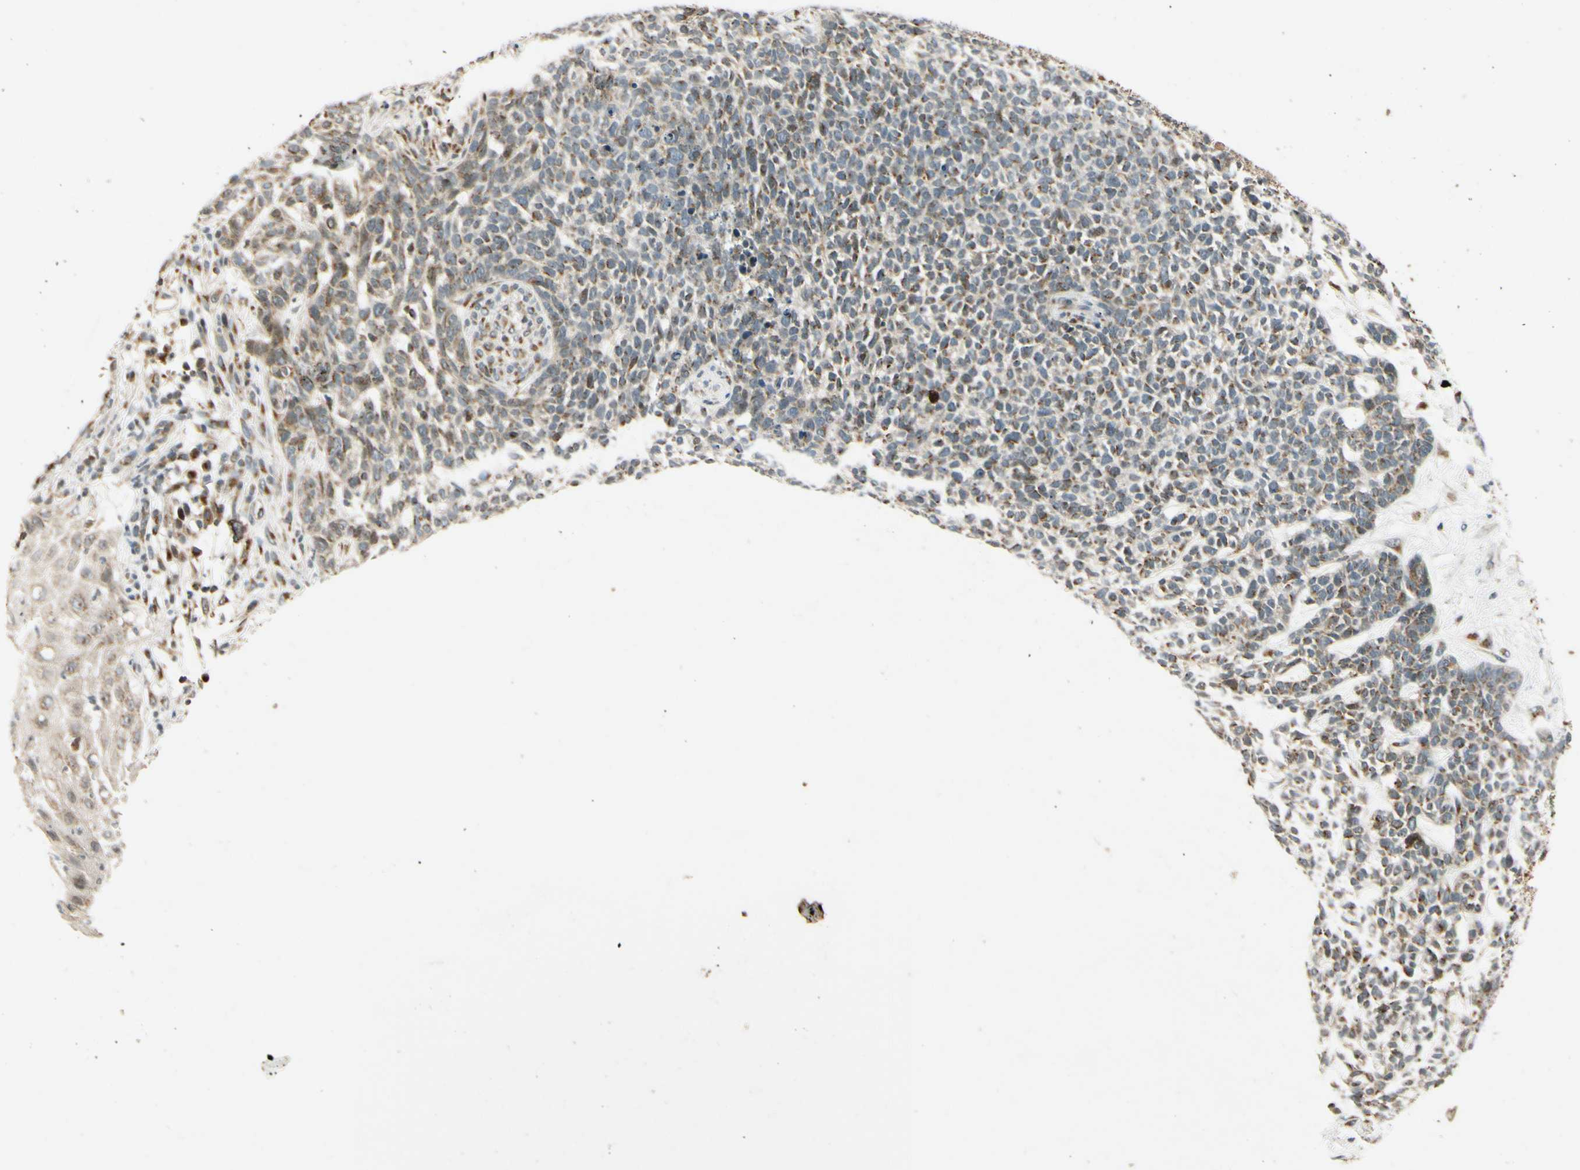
{"staining": {"intensity": "weak", "quantity": ">75%", "location": "cytoplasmic/membranous"}, "tissue": "skin cancer", "cell_type": "Tumor cells", "image_type": "cancer", "snomed": [{"axis": "morphology", "description": "Basal cell carcinoma"}, {"axis": "topography", "description": "Skin"}], "caption": "Immunohistochemistry photomicrograph of human skin cancer stained for a protein (brown), which demonstrates low levels of weak cytoplasmic/membranous staining in approximately >75% of tumor cells.", "gene": "NEO1", "patient": {"sex": "female", "age": 84}}